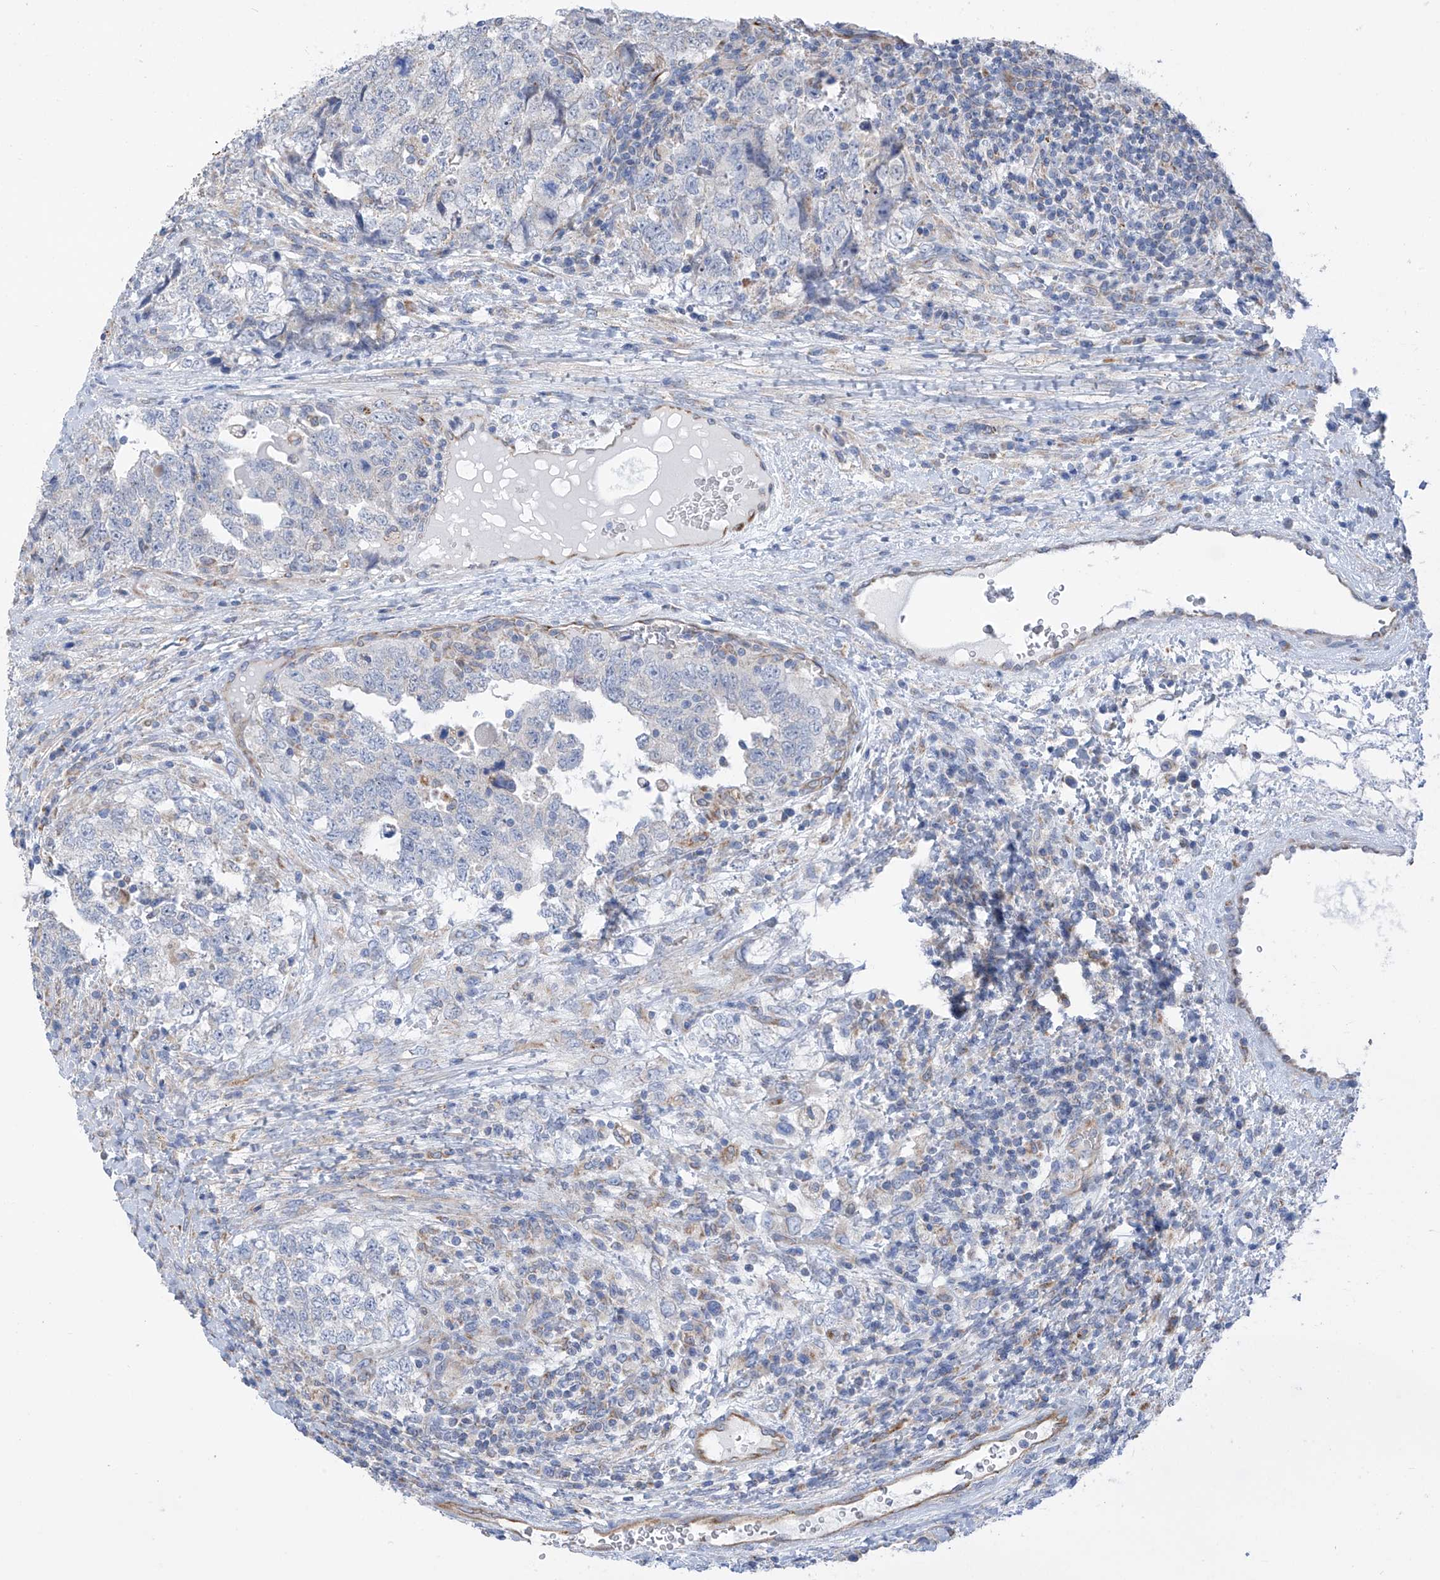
{"staining": {"intensity": "negative", "quantity": "none", "location": "none"}, "tissue": "testis cancer", "cell_type": "Tumor cells", "image_type": "cancer", "snomed": [{"axis": "morphology", "description": "Carcinoma, Embryonal, NOS"}, {"axis": "topography", "description": "Testis"}], "caption": "Embryonal carcinoma (testis) stained for a protein using immunohistochemistry (IHC) shows no staining tumor cells.", "gene": "EIF5B", "patient": {"sex": "male", "age": 37}}